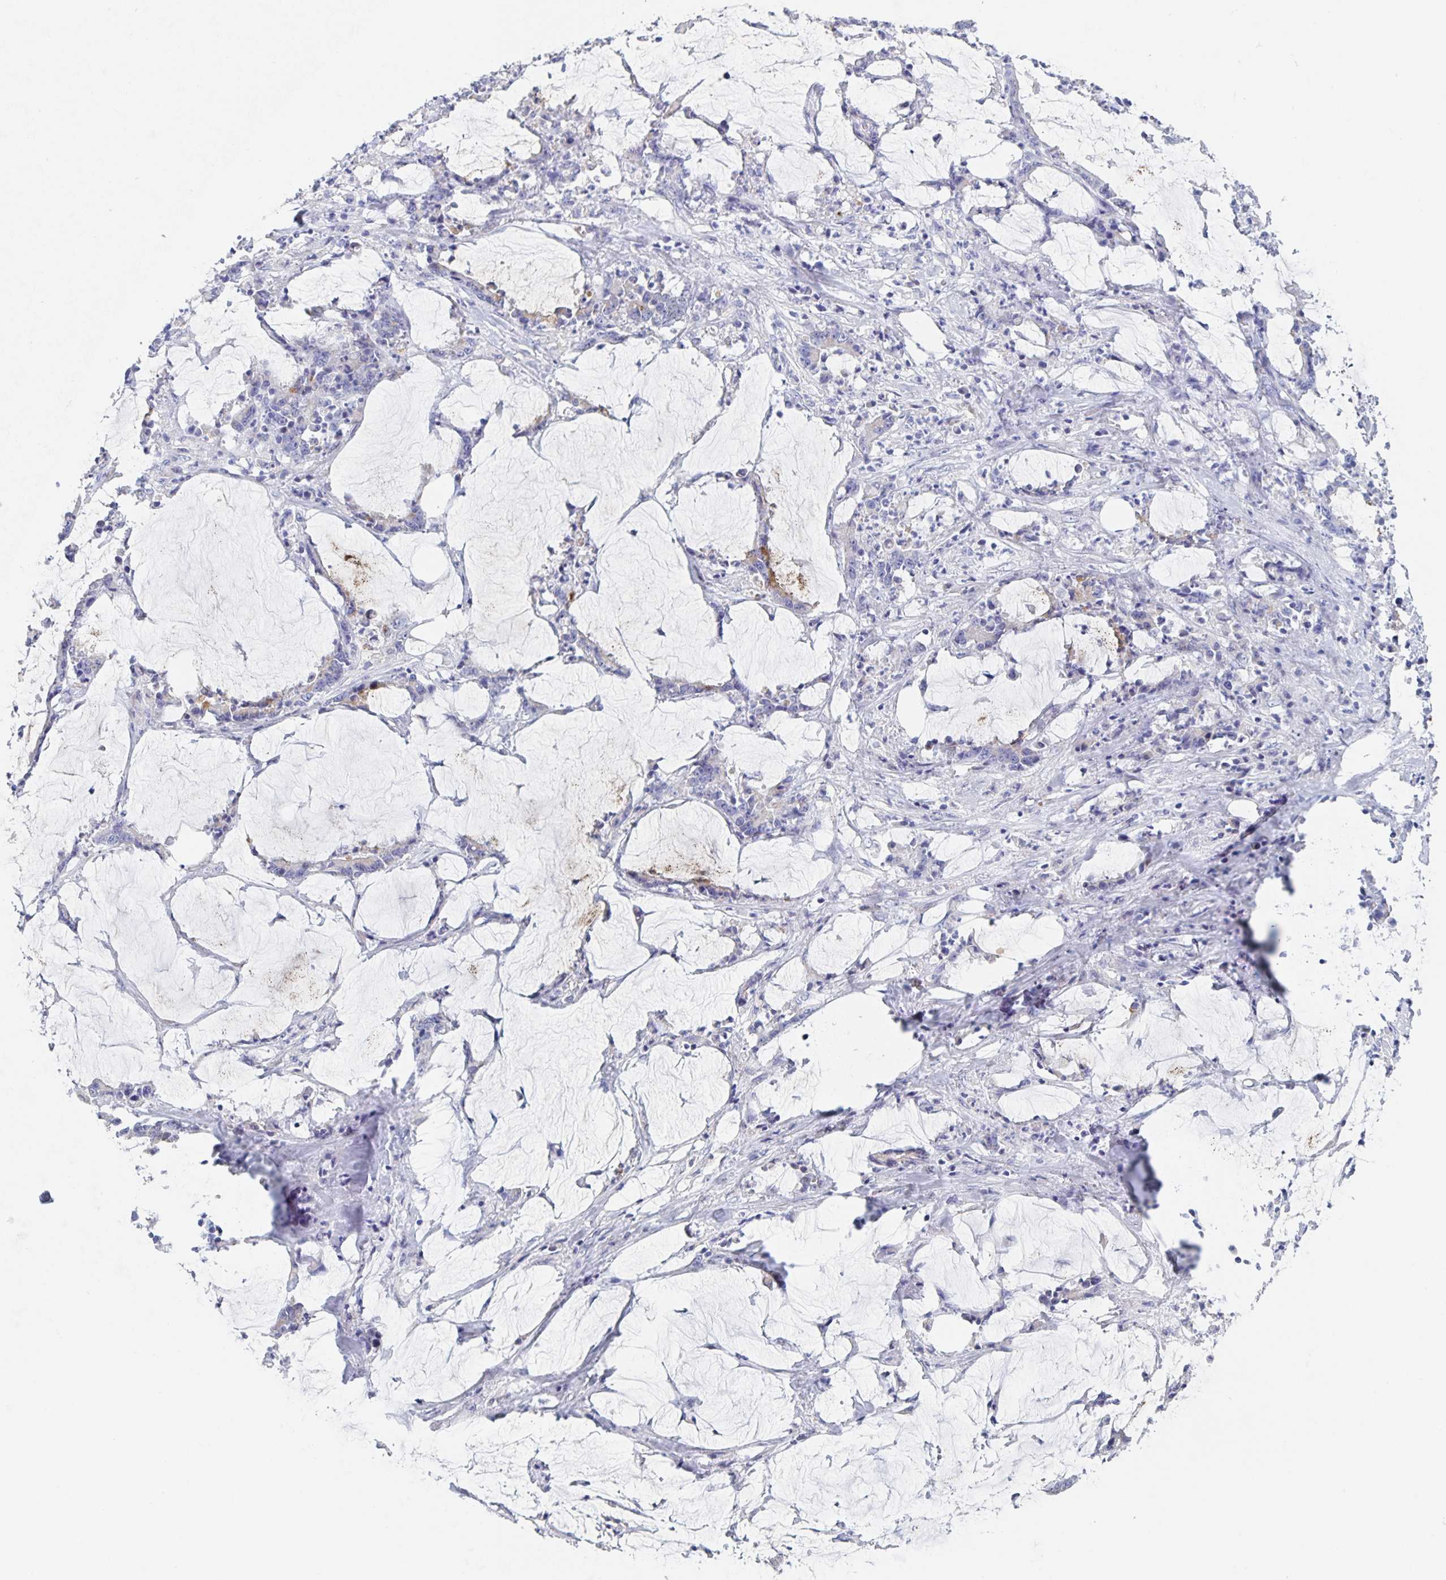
{"staining": {"intensity": "negative", "quantity": "none", "location": "none"}, "tissue": "stomach cancer", "cell_type": "Tumor cells", "image_type": "cancer", "snomed": [{"axis": "morphology", "description": "Adenocarcinoma, NOS"}, {"axis": "topography", "description": "Stomach, upper"}], "caption": "This is an immunohistochemistry (IHC) image of stomach cancer. There is no positivity in tumor cells.", "gene": "DMBT1", "patient": {"sex": "male", "age": 68}}